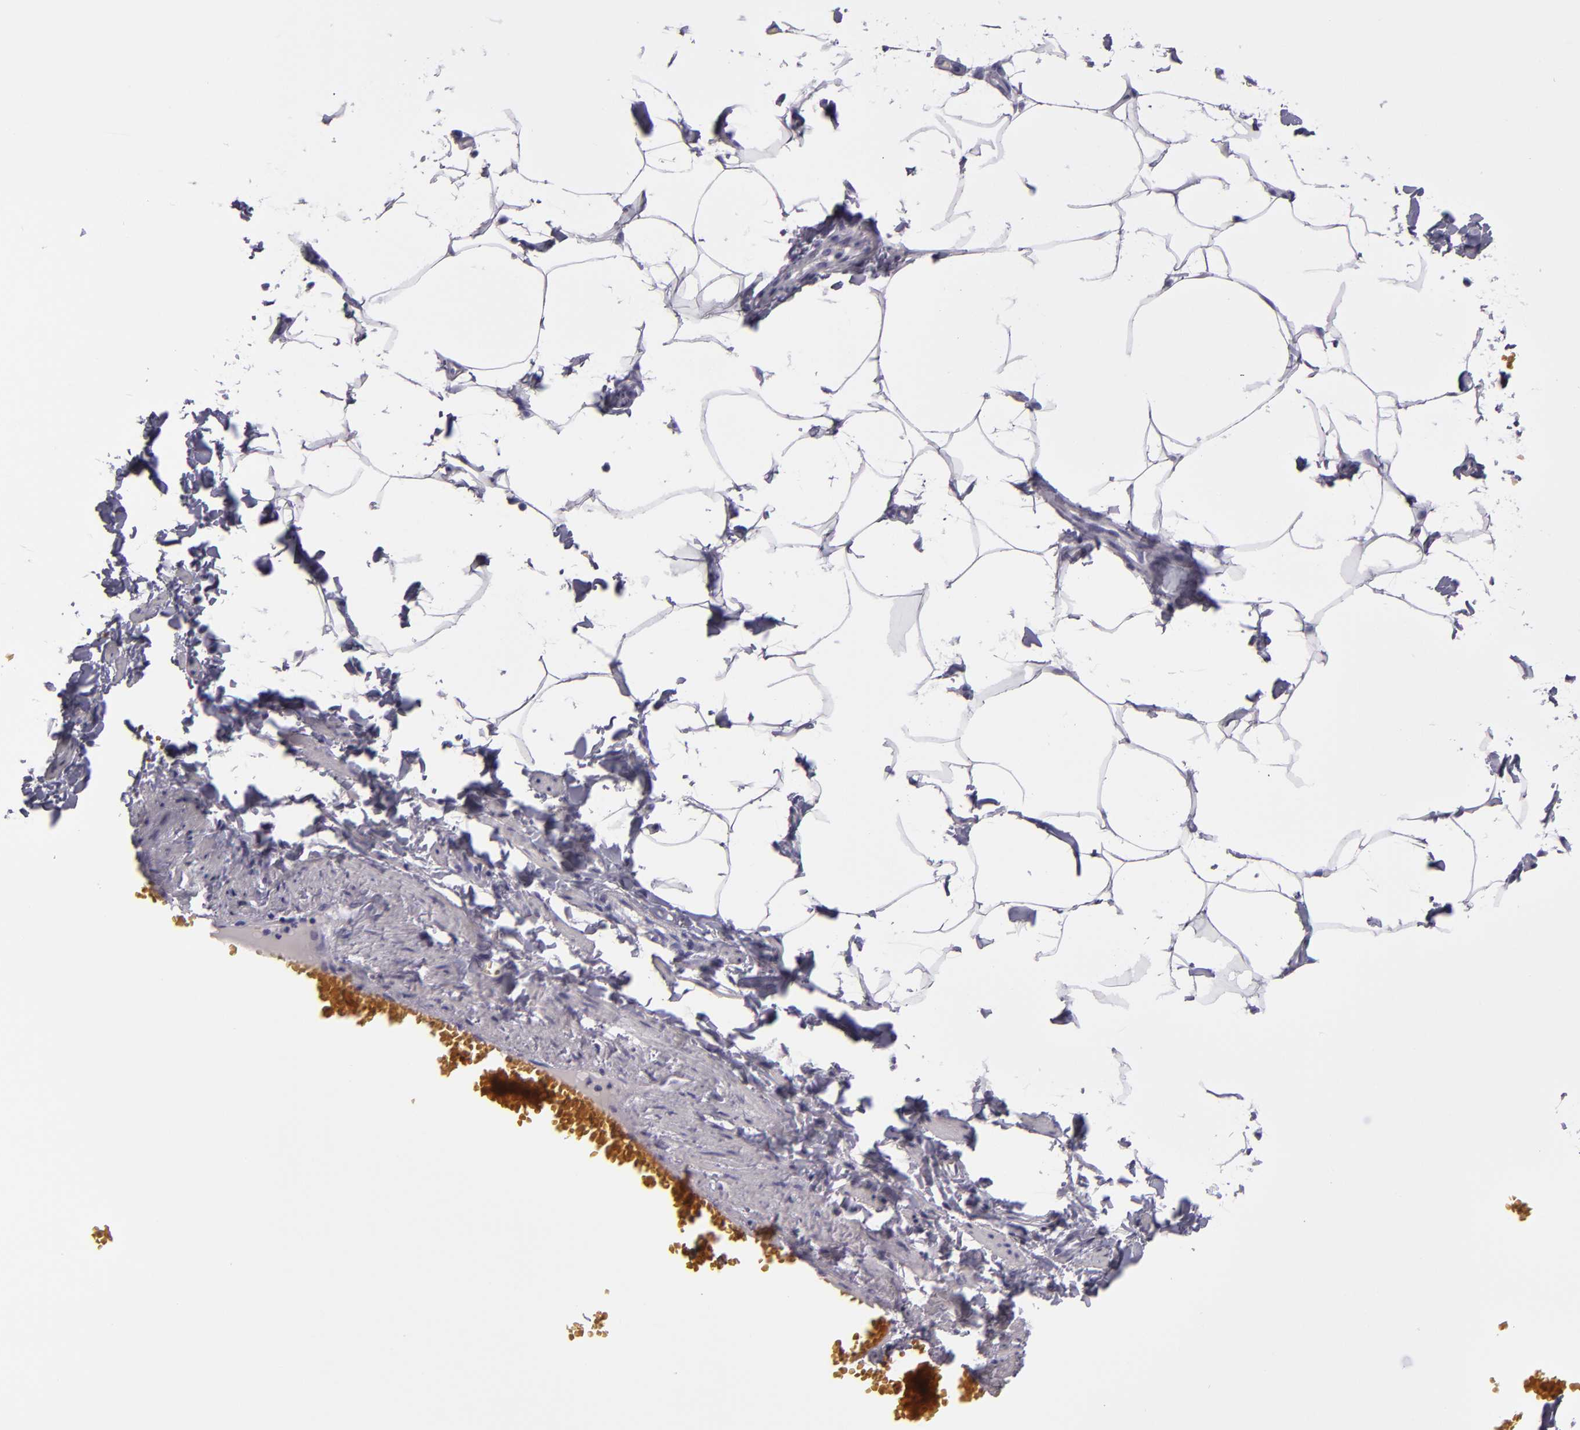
{"staining": {"intensity": "negative", "quantity": "none", "location": "none"}, "tissue": "adipose tissue", "cell_type": "Adipocytes", "image_type": "normal", "snomed": [{"axis": "morphology", "description": "Normal tissue, NOS"}, {"axis": "topography", "description": "Vascular tissue"}], "caption": "IHC photomicrograph of unremarkable adipose tissue stained for a protein (brown), which shows no positivity in adipocytes. (DAB (3,3'-diaminobenzidine) immunohistochemistry with hematoxylin counter stain).", "gene": "CR2", "patient": {"sex": "male", "age": 41}}